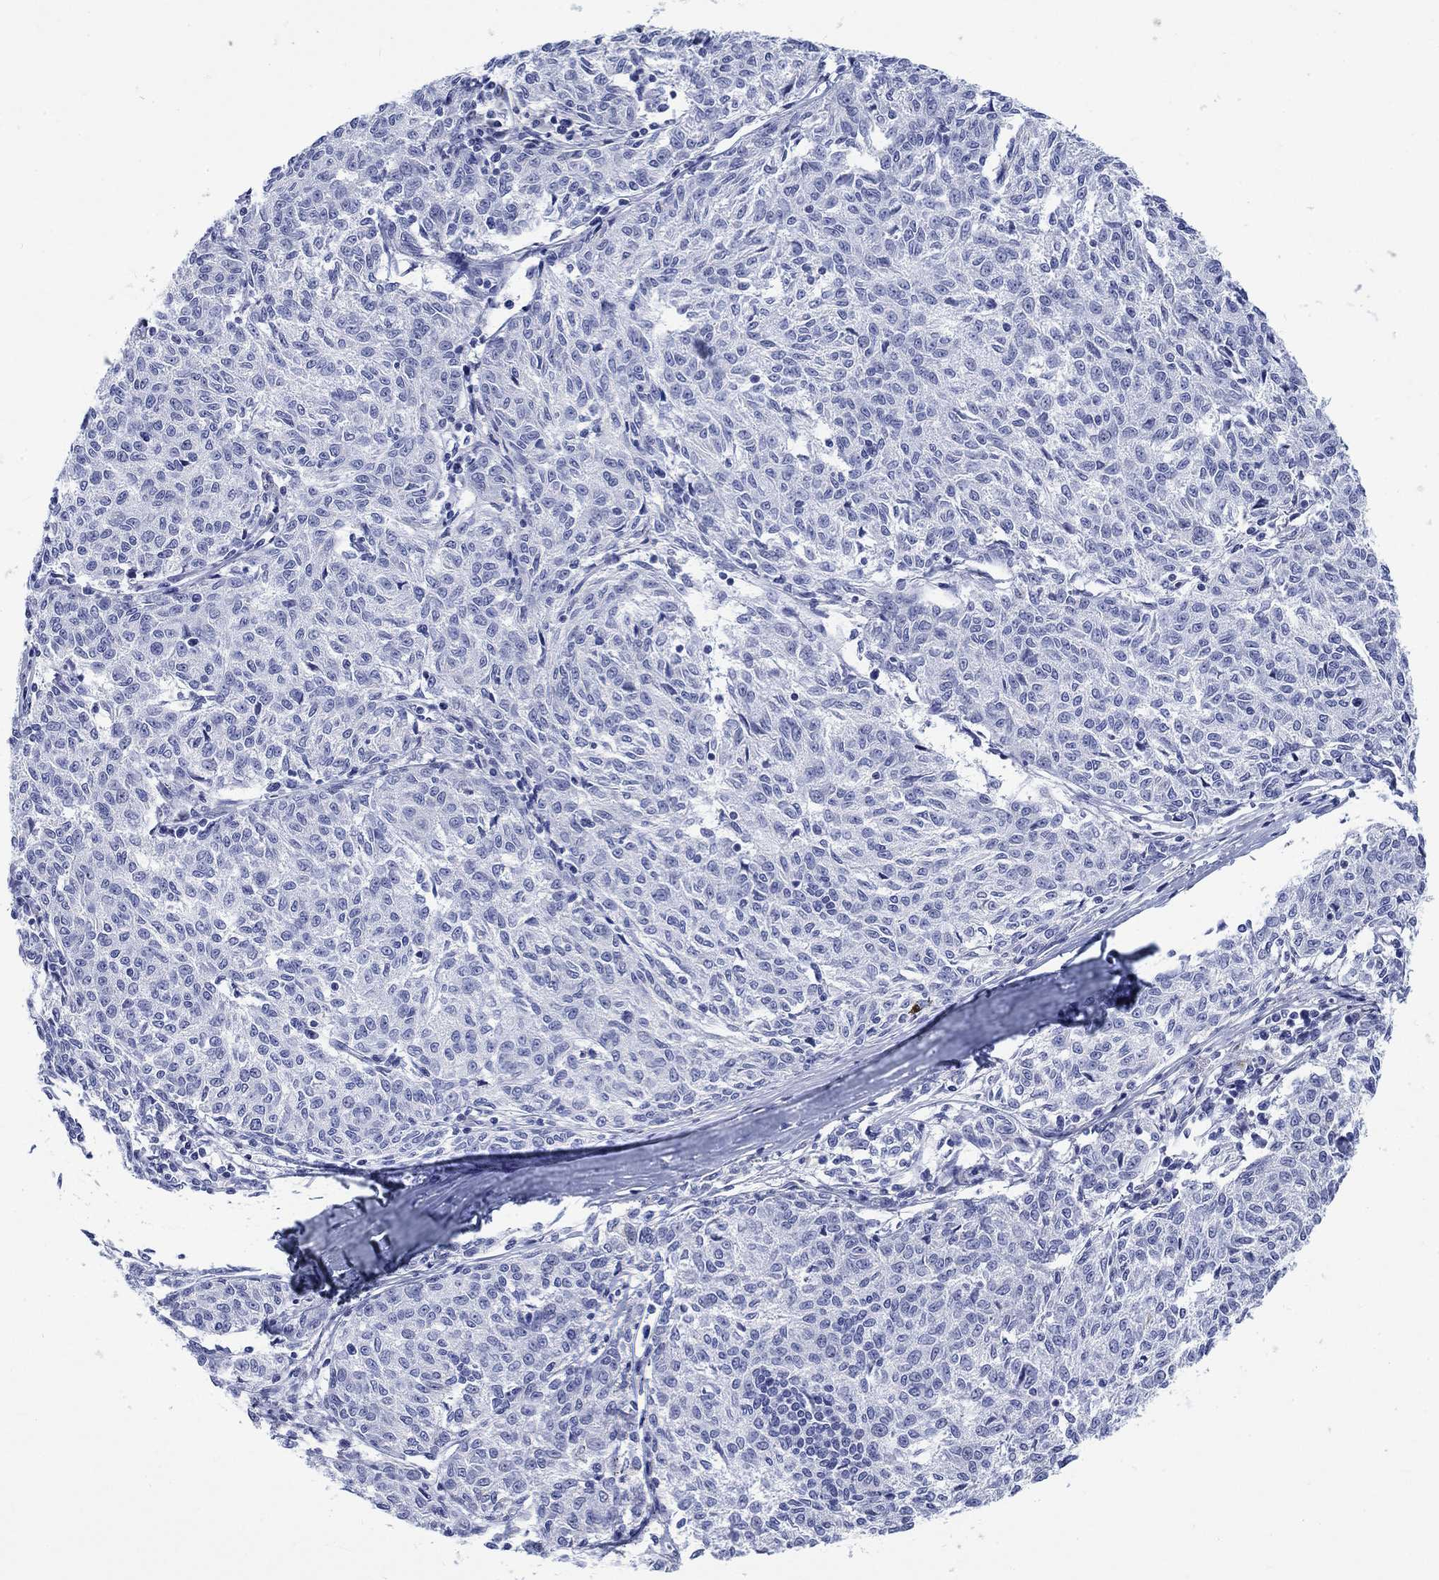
{"staining": {"intensity": "negative", "quantity": "none", "location": "none"}, "tissue": "melanoma", "cell_type": "Tumor cells", "image_type": "cancer", "snomed": [{"axis": "morphology", "description": "Malignant melanoma, NOS"}, {"axis": "topography", "description": "Skin"}], "caption": "The immunohistochemistry micrograph has no significant expression in tumor cells of malignant melanoma tissue.", "gene": "KRT76", "patient": {"sex": "female", "age": 72}}